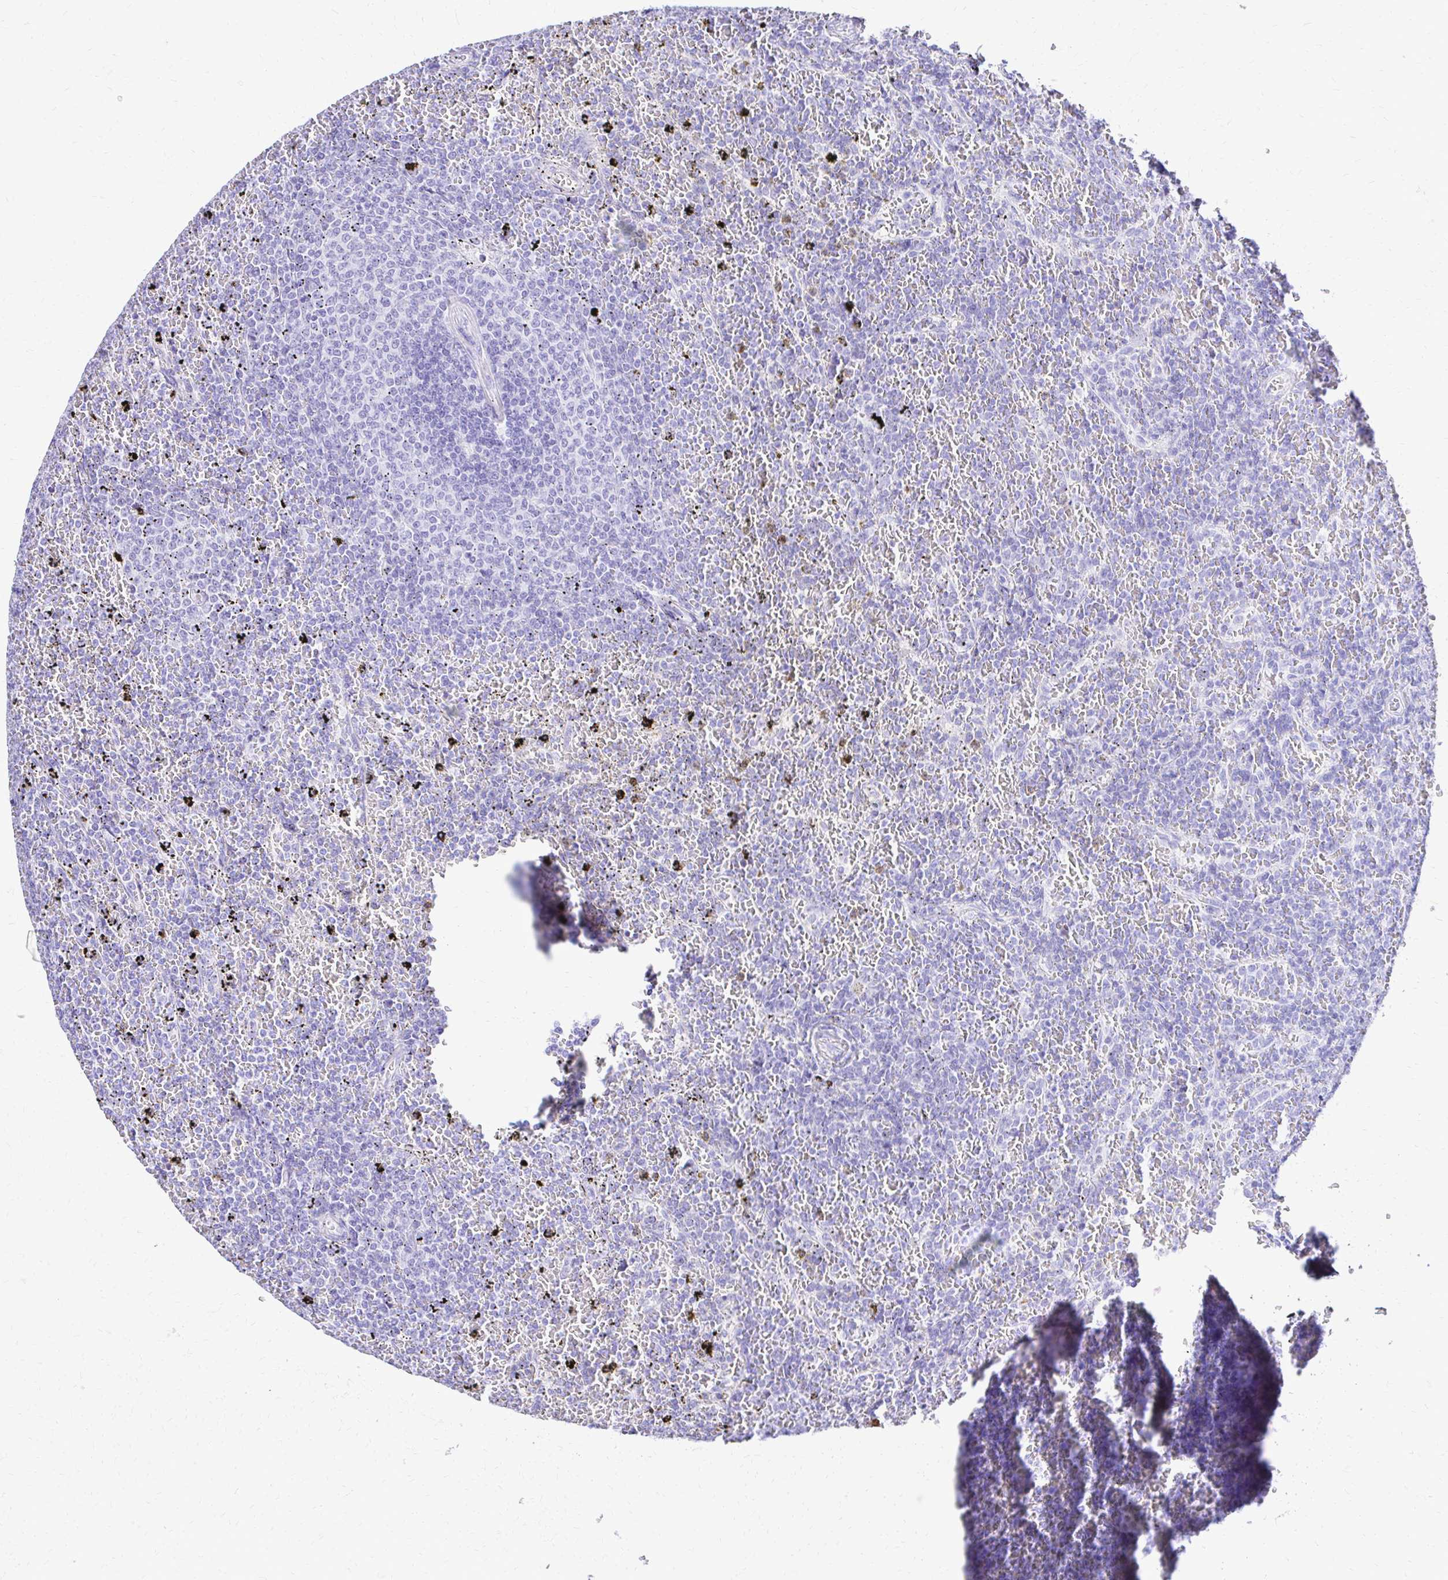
{"staining": {"intensity": "negative", "quantity": "none", "location": "none"}, "tissue": "lymphoma", "cell_type": "Tumor cells", "image_type": "cancer", "snomed": [{"axis": "morphology", "description": "Malignant lymphoma, non-Hodgkin's type, Low grade"}, {"axis": "topography", "description": "Spleen"}], "caption": "This is a image of IHC staining of low-grade malignant lymphoma, non-Hodgkin's type, which shows no positivity in tumor cells.", "gene": "S100G", "patient": {"sex": "female", "age": 77}}